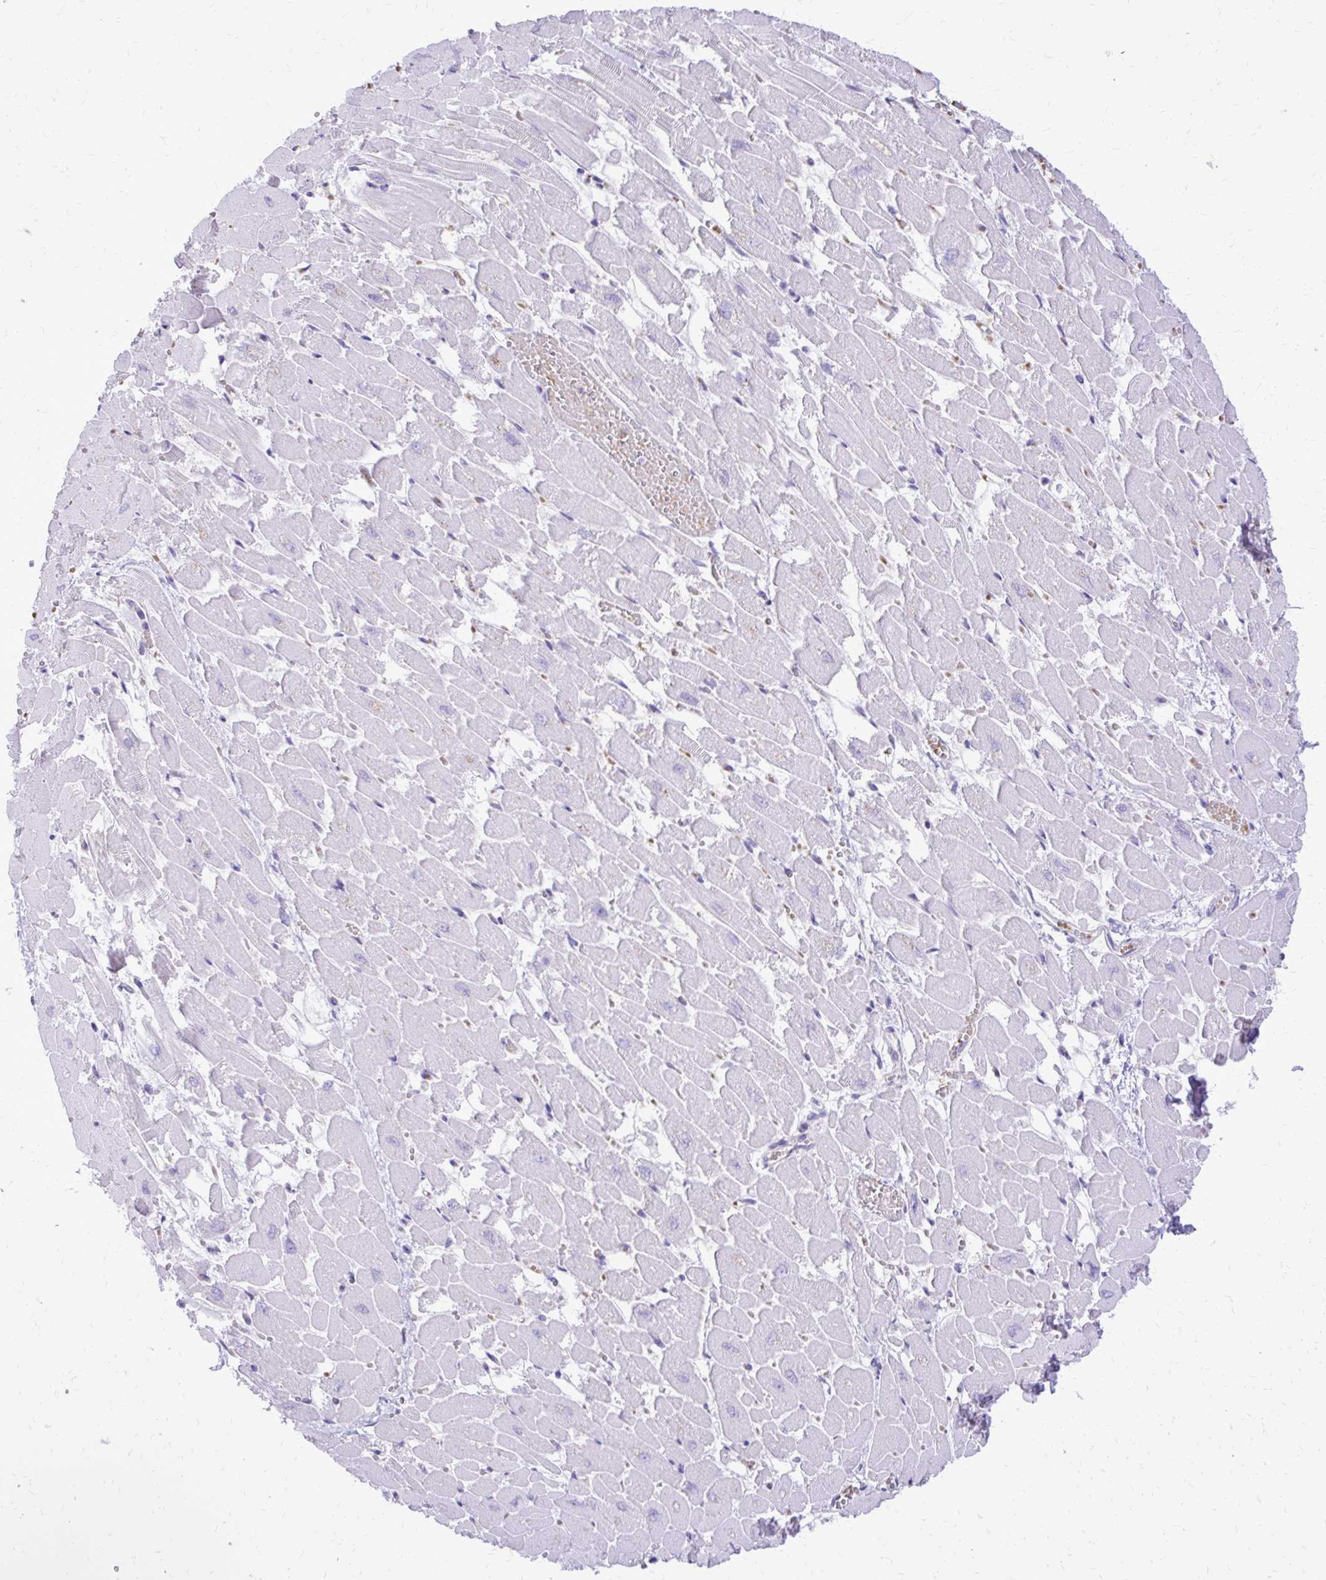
{"staining": {"intensity": "negative", "quantity": "none", "location": "none"}, "tissue": "heart muscle", "cell_type": "Cardiomyocytes", "image_type": "normal", "snomed": [{"axis": "morphology", "description": "Normal tissue, NOS"}, {"axis": "topography", "description": "Heart"}], "caption": "DAB (3,3'-diaminobenzidine) immunohistochemical staining of normal human heart muscle shows no significant positivity in cardiomyocytes. (DAB (3,3'-diaminobenzidine) IHC, high magnification).", "gene": "CAT", "patient": {"sex": "female", "age": 52}}